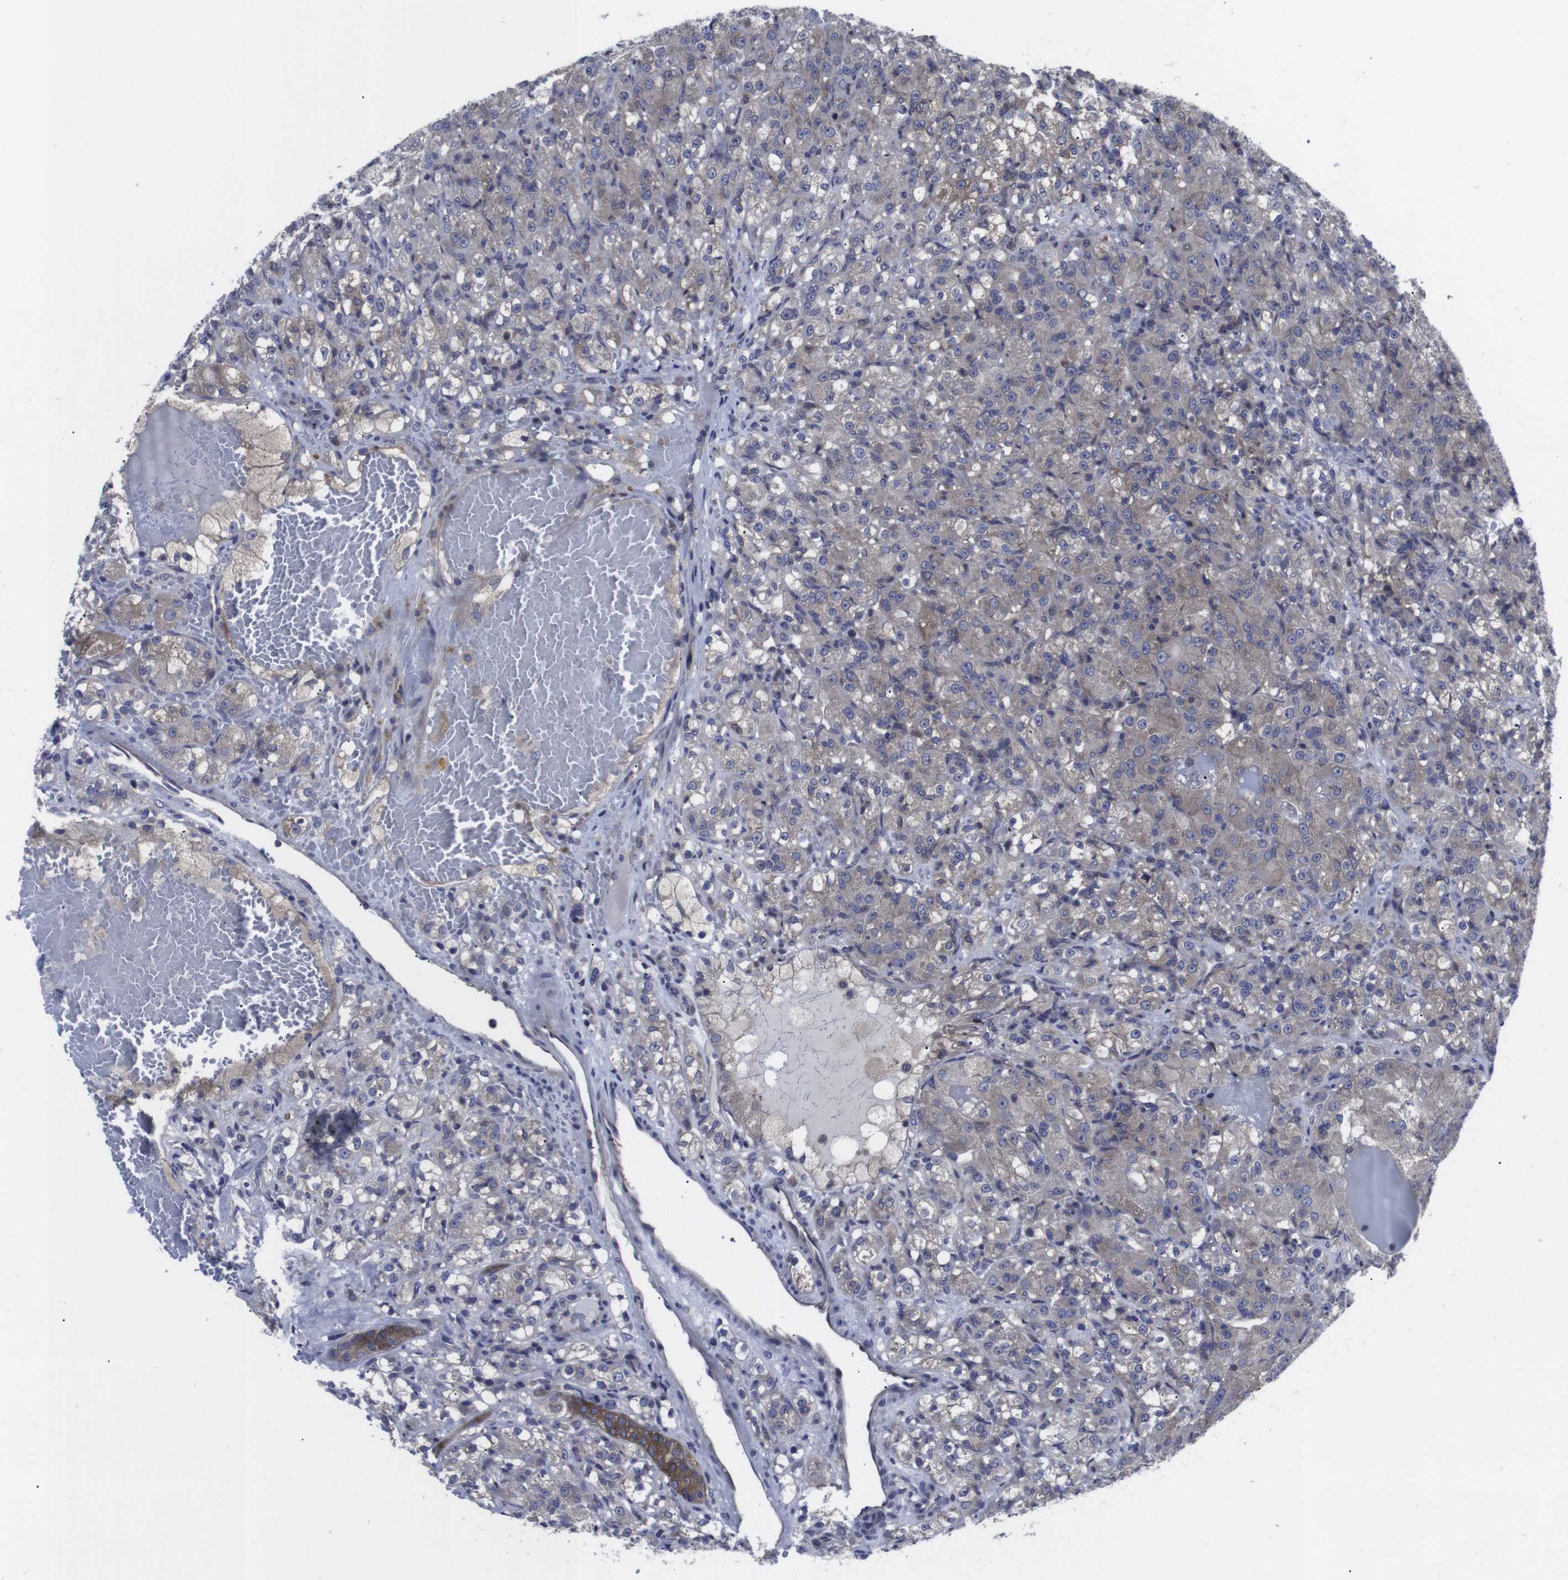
{"staining": {"intensity": "moderate", "quantity": "<25%", "location": "cytoplasmic/membranous"}, "tissue": "renal cancer", "cell_type": "Tumor cells", "image_type": "cancer", "snomed": [{"axis": "morphology", "description": "Adenocarcinoma, NOS"}, {"axis": "topography", "description": "Kidney"}], "caption": "Moderate cytoplasmic/membranous staining for a protein is seen in about <25% of tumor cells of adenocarcinoma (renal) using immunohistochemistry.", "gene": "HPRT1", "patient": {"sex": "male", "age": 61}}